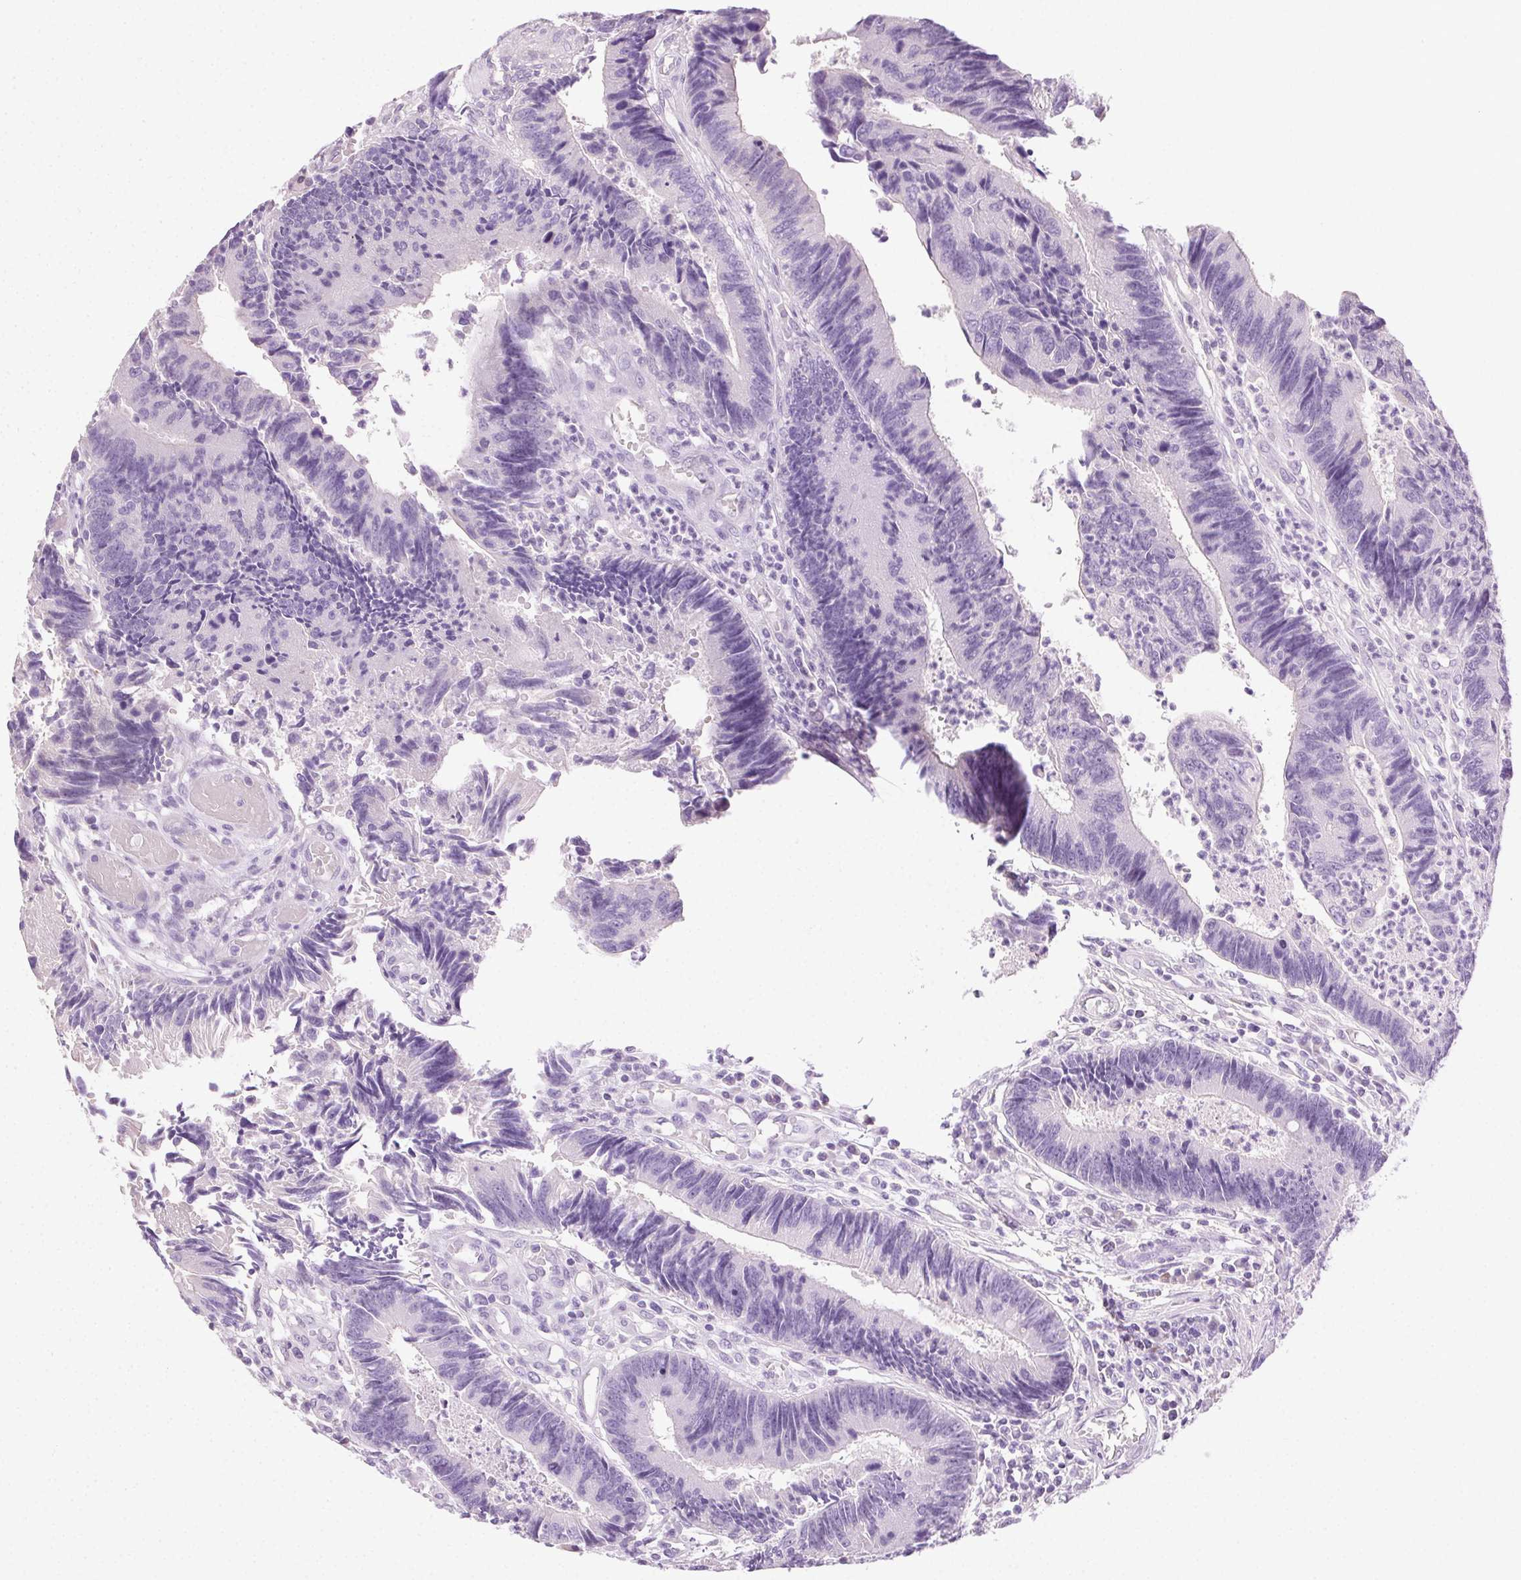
{"staining": {"intensity": "negative", "quantity": "none", "location": "none"}, "tissue": "colorectal cancer", "cell_type": "Tumor cells", "image_type": "cancer", "snomed": [{"axis": "morphology", "description": "Adenocarcinoma, NOS"}, {"axis": "topography", "description": "Colon"}], "caption": "Colorectal cancer was stained to show a protein in brown. There is no significant expression in tumor cells.", "gene": "SYCE2", "patient": {"sex": "female", "age": 67}}